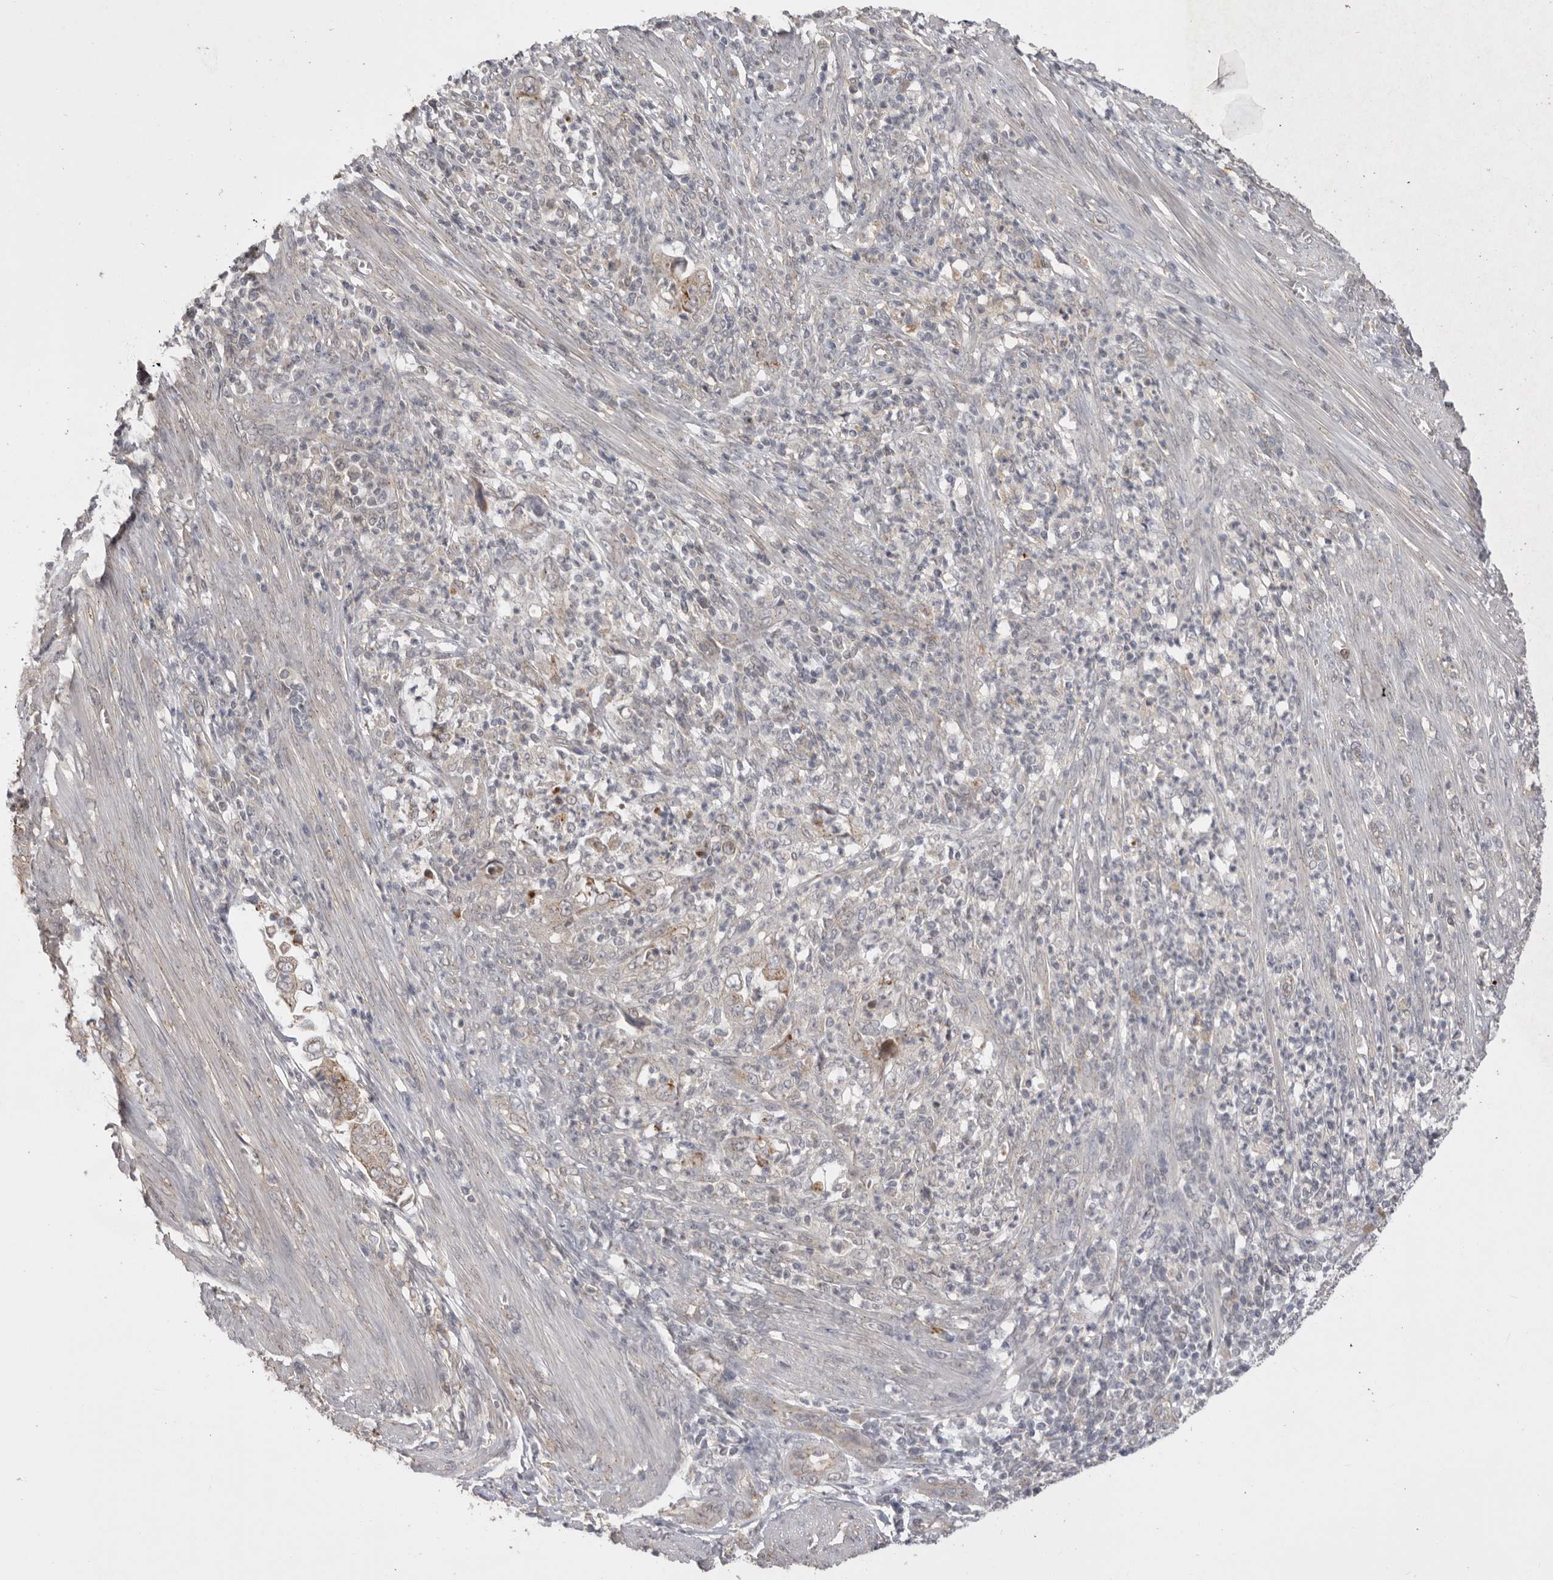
{"staining": {"intensity": "weak", "quantity": "<25%", "location": "cytoplasmic/membranous"}, "tissue": "endometrial cancer", "cell_type": "Tumor cells", "image_type": "cancer", "snomed": [{"axis": "morphology", "description": "Adenocarcinoma, NOS"}, {"axis": "topography", "description": "Endometrium"}], "caption": "High power microscopy histopathology image of an IHC micrograph of endometrial cancer, revealing no significant expression in tumor cells.", "gene": "TLR3", "patient": {"sex": "female", "age": 49}}